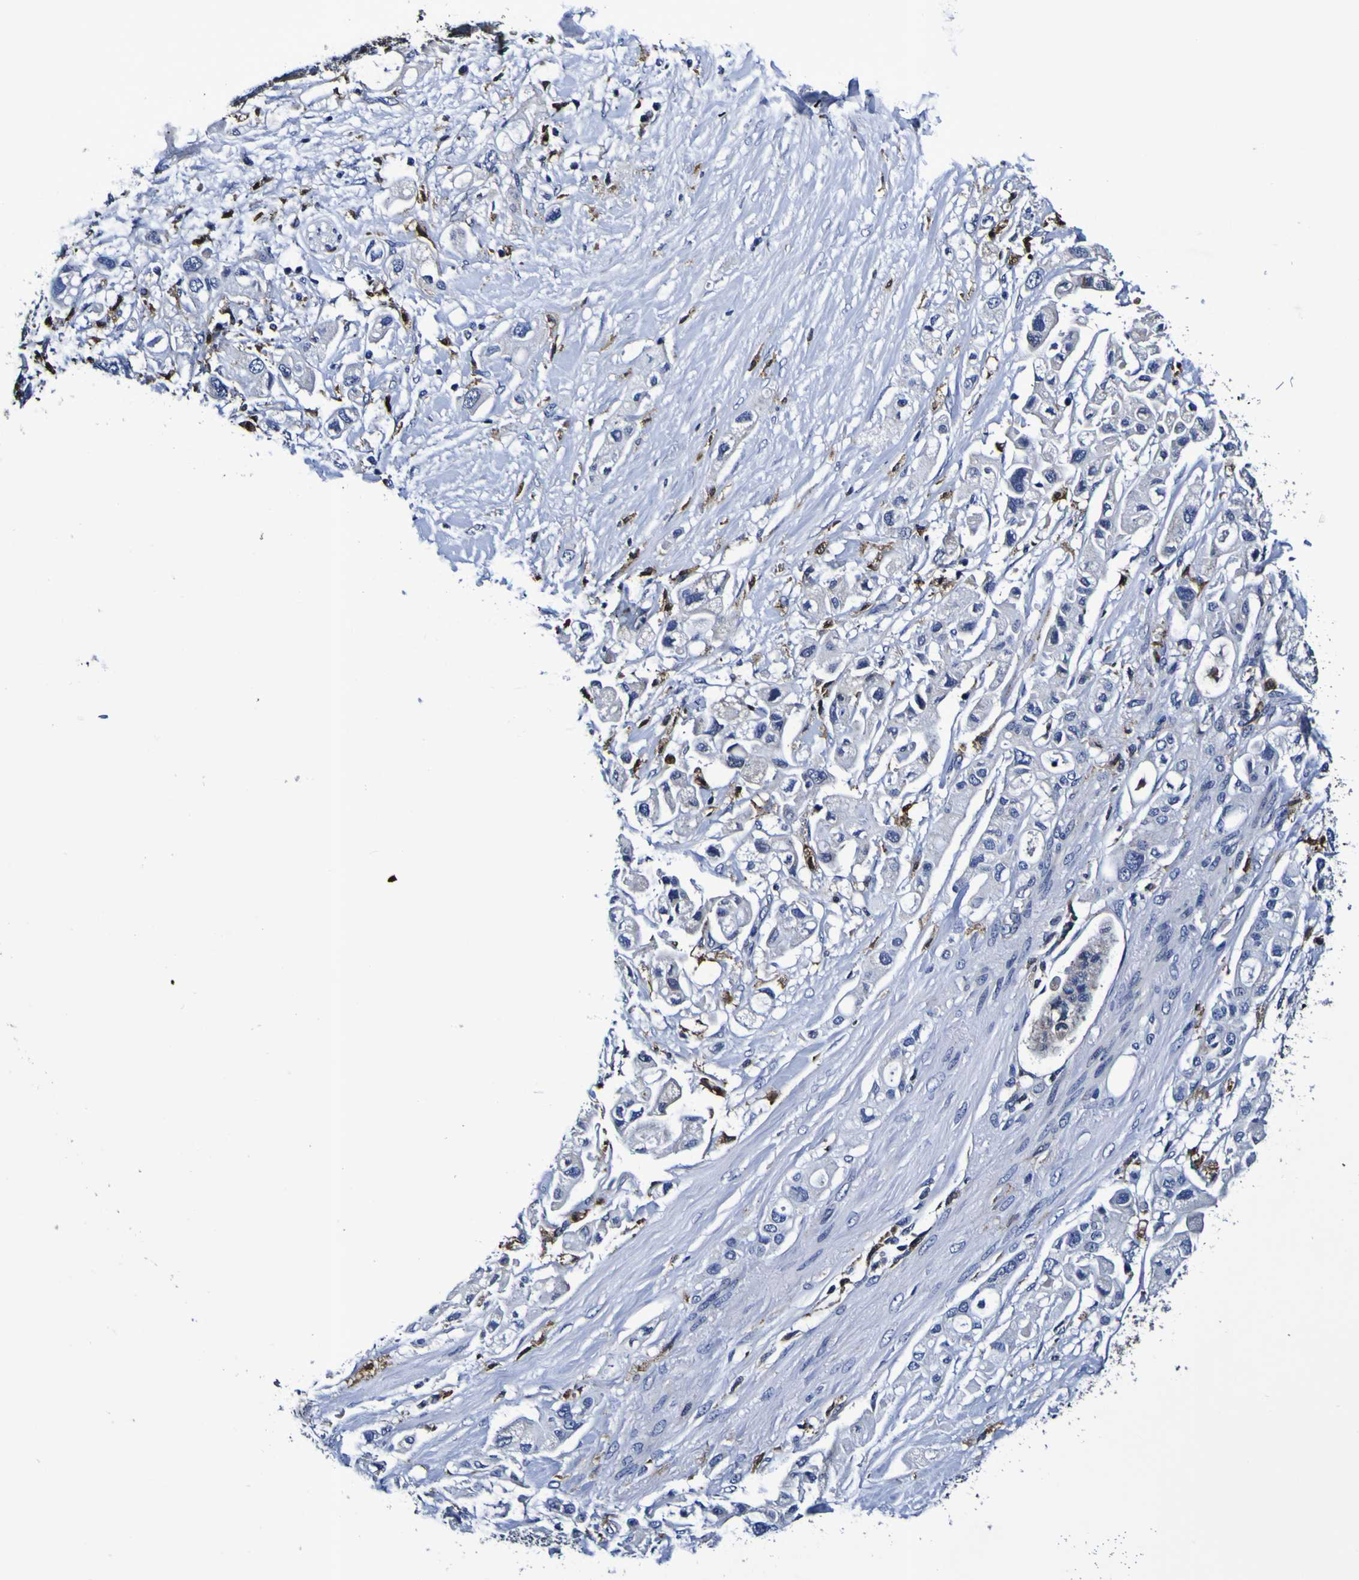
{"staining": {"intensity": "negative", "quantity": "none", "location": "none"}, "tissue": "pancreatic cancer", "cell_type": "Tumor cells", "image_type": "cancer", "snomed": [{"axis": "morphology", "description": "Adenocarcinoma, NOS"}, {"axis": "topography", "description": "Pancreas"}], "caption": "IHC micrograph of neoplastic tissue: human adenocarcinoma (pancreatic) stained with DAB reveals no significant protein expression in tumor cells.", "gene": "GPX1", "patient": {"sex": "female", "age": 56}}